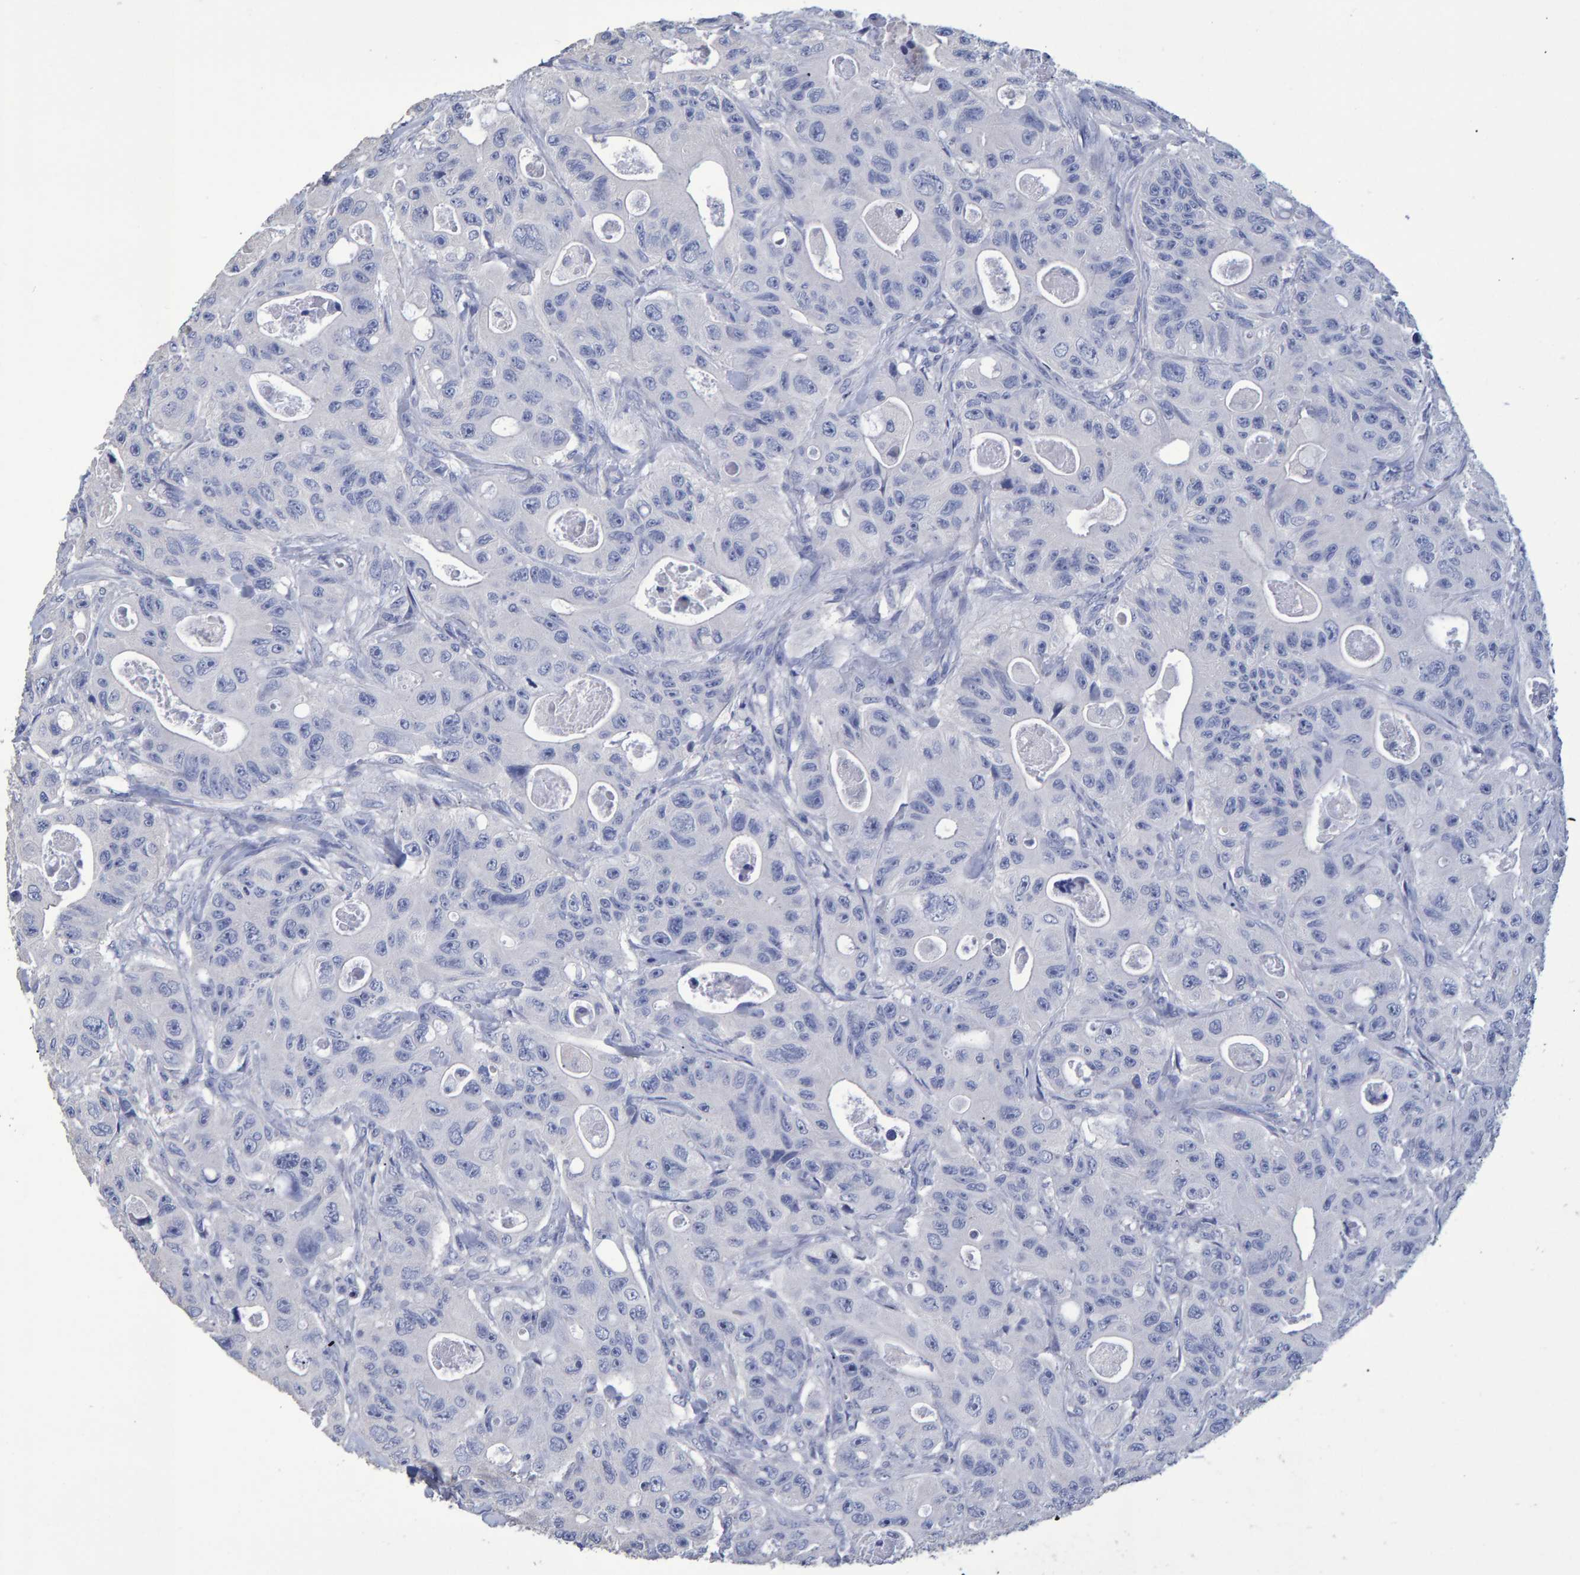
{"staining": {"intensity": "negative", "quantity": "none", "location": "none"}, "tissue": "colorectal cancer", "cell_type": "Tumor cells", "image_type": "cancer", "snomed": [{"axis": "morphology", "description": "Adenocarcinoma, NOS"}, {"axis": "topography", "description": "Colon"}], "caption": "IHC micrograph of human colorectal cancer (adenocarcinoma) stained for a protein (brown), which reveals no staining in tumor cells.", "gene": "HEMGN", "patient": {"sex": "female", "age": 46}}